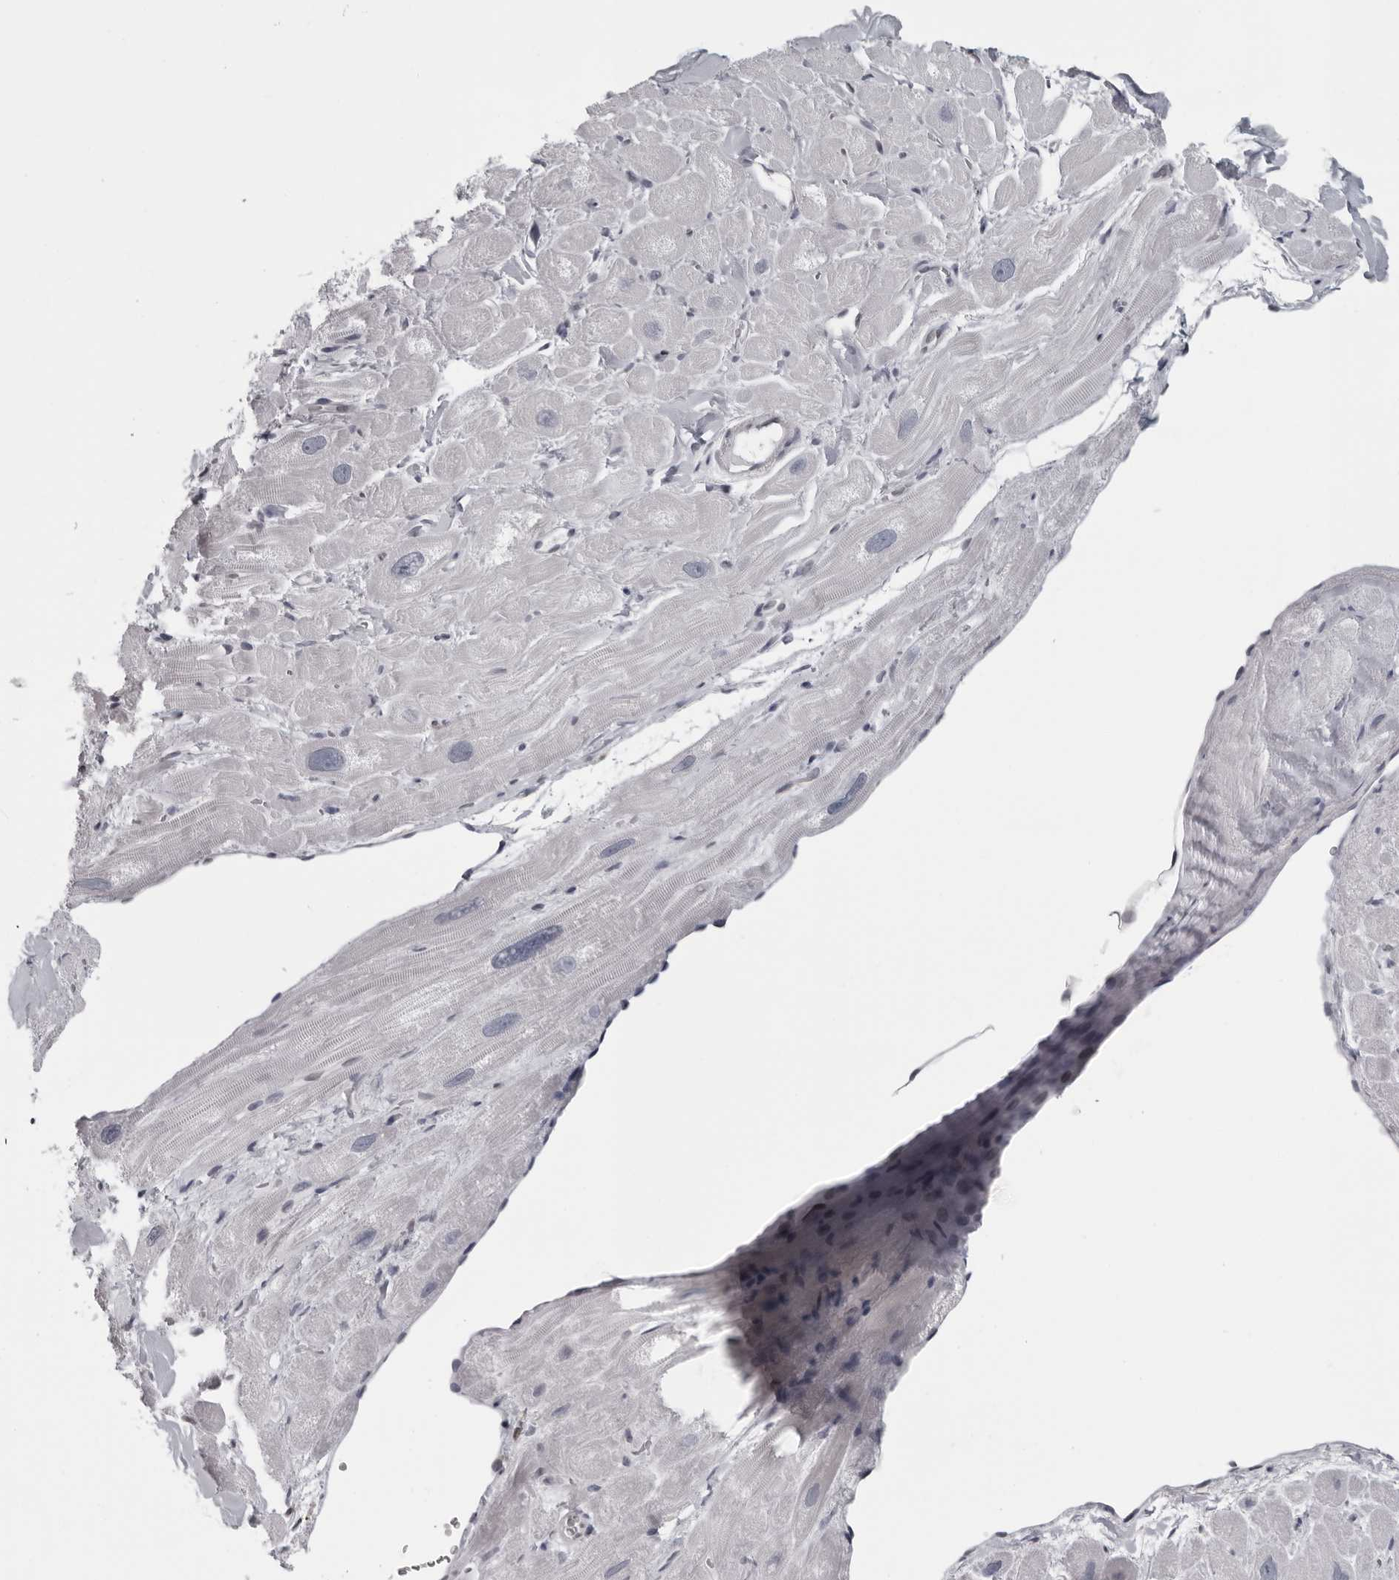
{"staining": {"intensity": "negative", "quantity": "none", "location": "none"}, "tissue": "heart muscle", "cell_type": "Cardiomyocytes", "image_type": "normal", "snomed": [{"axis": "morphology", "description": "Normal tissue, NOS"}, {"axis": "topography", "description": "Heart"}], "caption": "Cardiomyocytes are negative for brown protein staining in normal heart muscle.", "gene": "LZIC", "patient": {"sex": "male", "age": 49}}